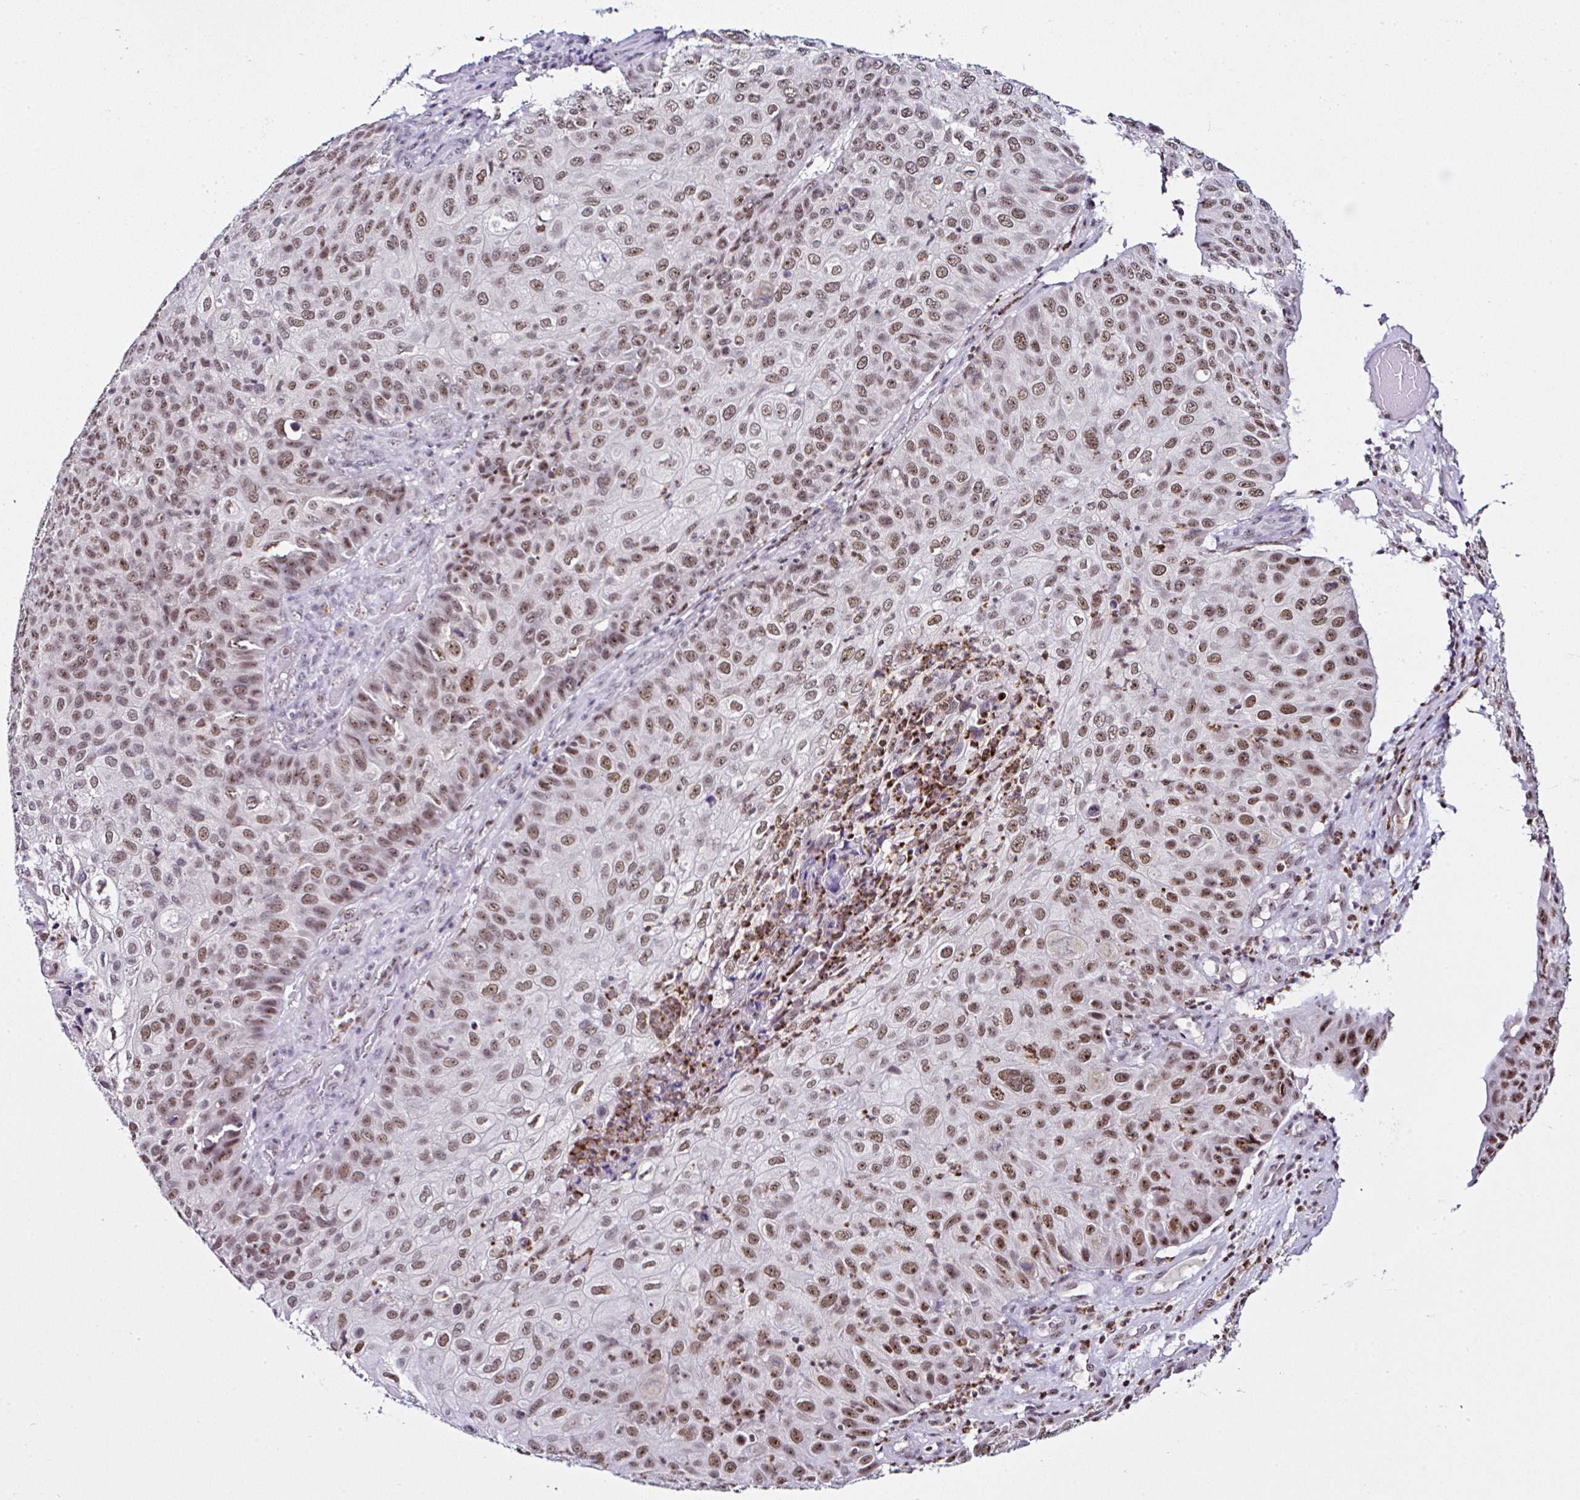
{"staining": {"intensity": "moderate", "quantity": ">75%", "location": "nuclear"}, "tissue": "skin cancer", "cell_type": "Tumor cells", "image_type": "cancer", "snomed": [{"axis": "morphology", "description": "Squamous cell carcinoma, NOS"}, {"axis": "topography", "description": "Skin"}], "caption": "An image of human skin squamous cell carcinoma stained for a protein exhibits moderate nuclear brown staining in tumor cells.", "gene": "PTPN2", "patient": {"sex": "male", "age": 87}}